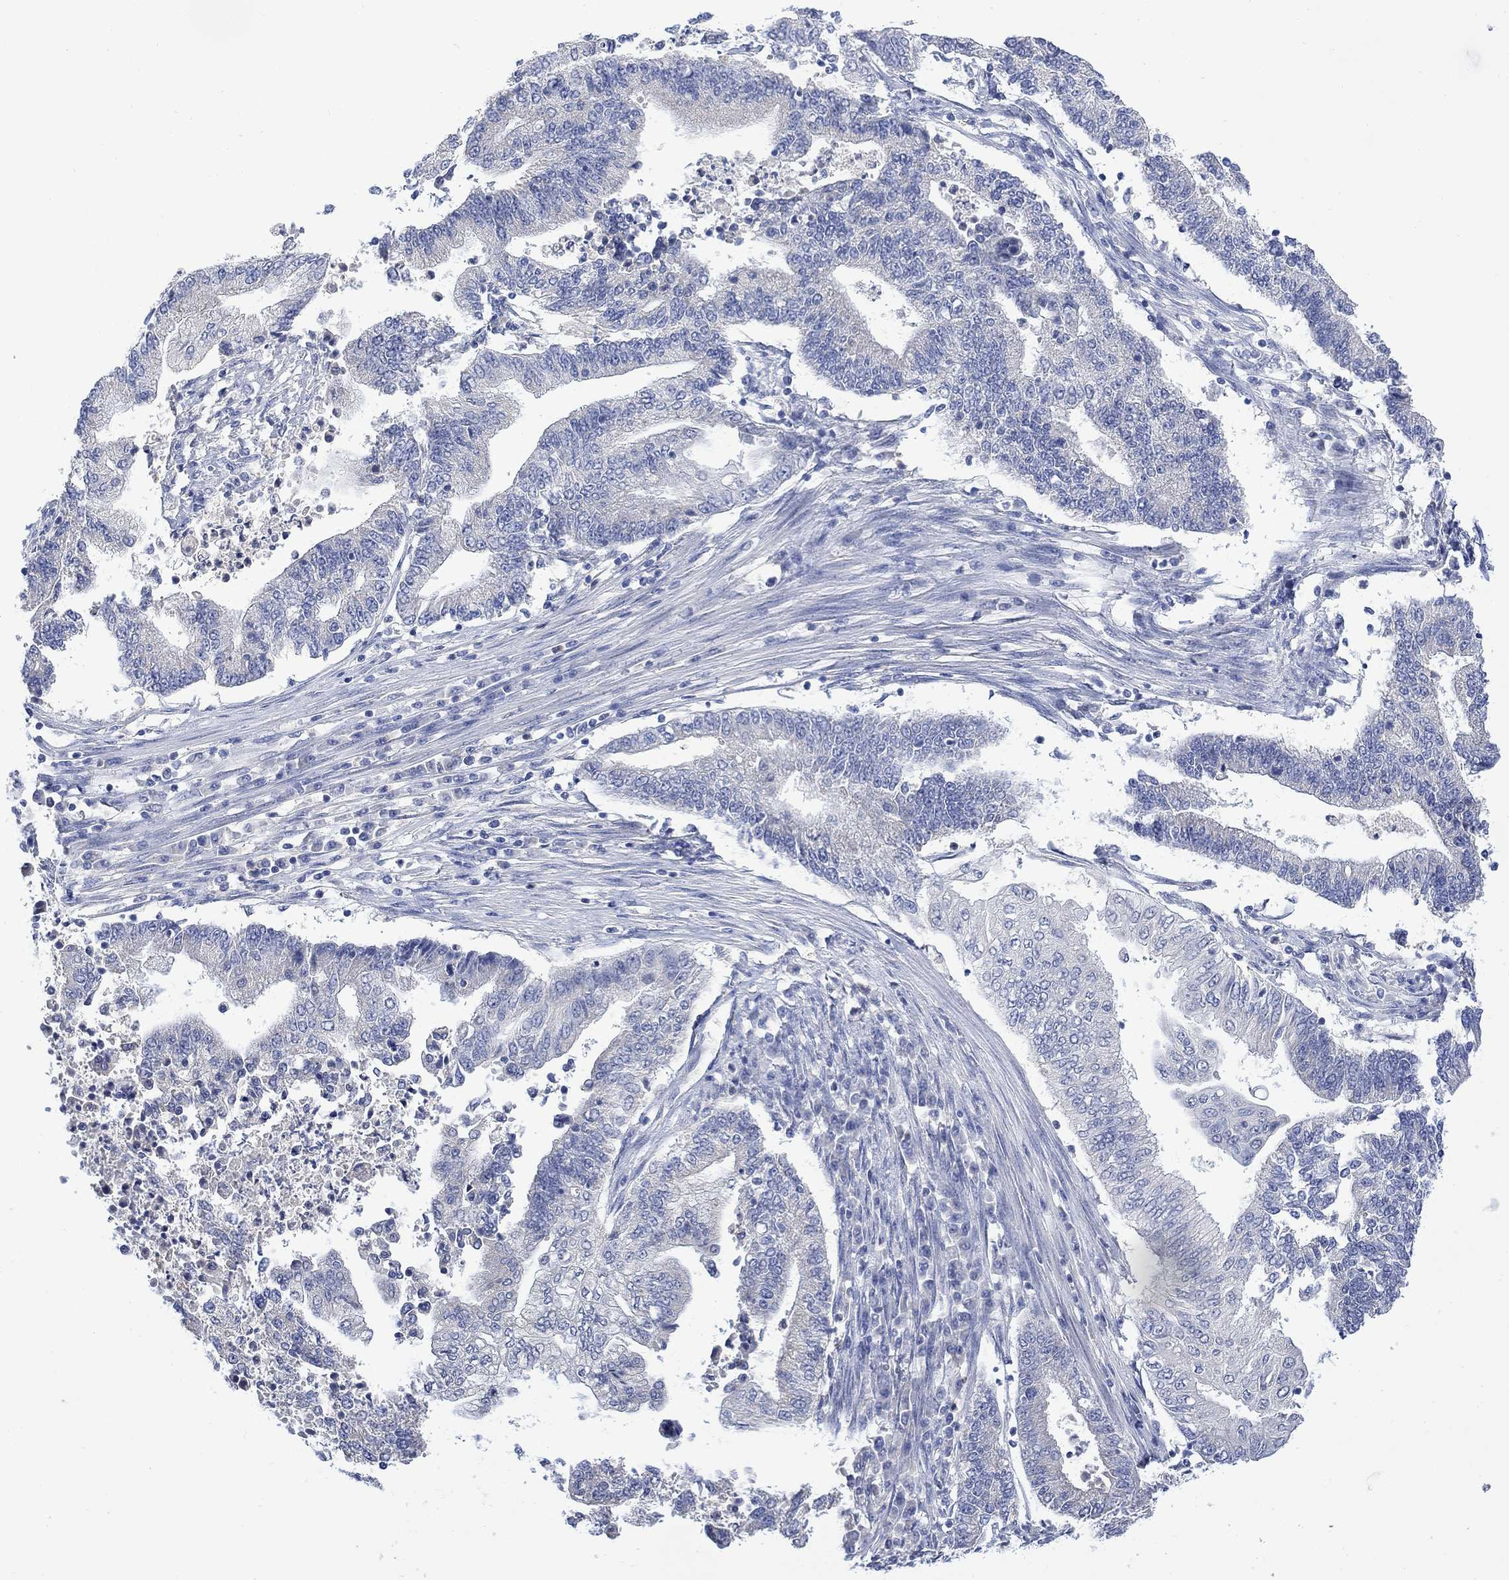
{"staining": {"intensity": "negative", "quantity": "none", "location": "none"}, "tissue": "endometrial cancer", "cell_type": "Tumor cells", "image_type": "cancer", "snomed": [{"axis": "morphology", "description": "Adenocarcinoma, NOS"}, {"axis": "topography", "description": "Uterus"}, {"axis": "topography", "description": "Endometrium"}], "caption": "Tumor cells show no significant protein staining in endometrial adenocarcinoma. Brightfield microscopy of immunohistochemistry stained with DAB (brown) and hematoxylin (blue), captured at high magnification.", "gene": "FBP2", "patient": {"sex": "female", "age": 54}}